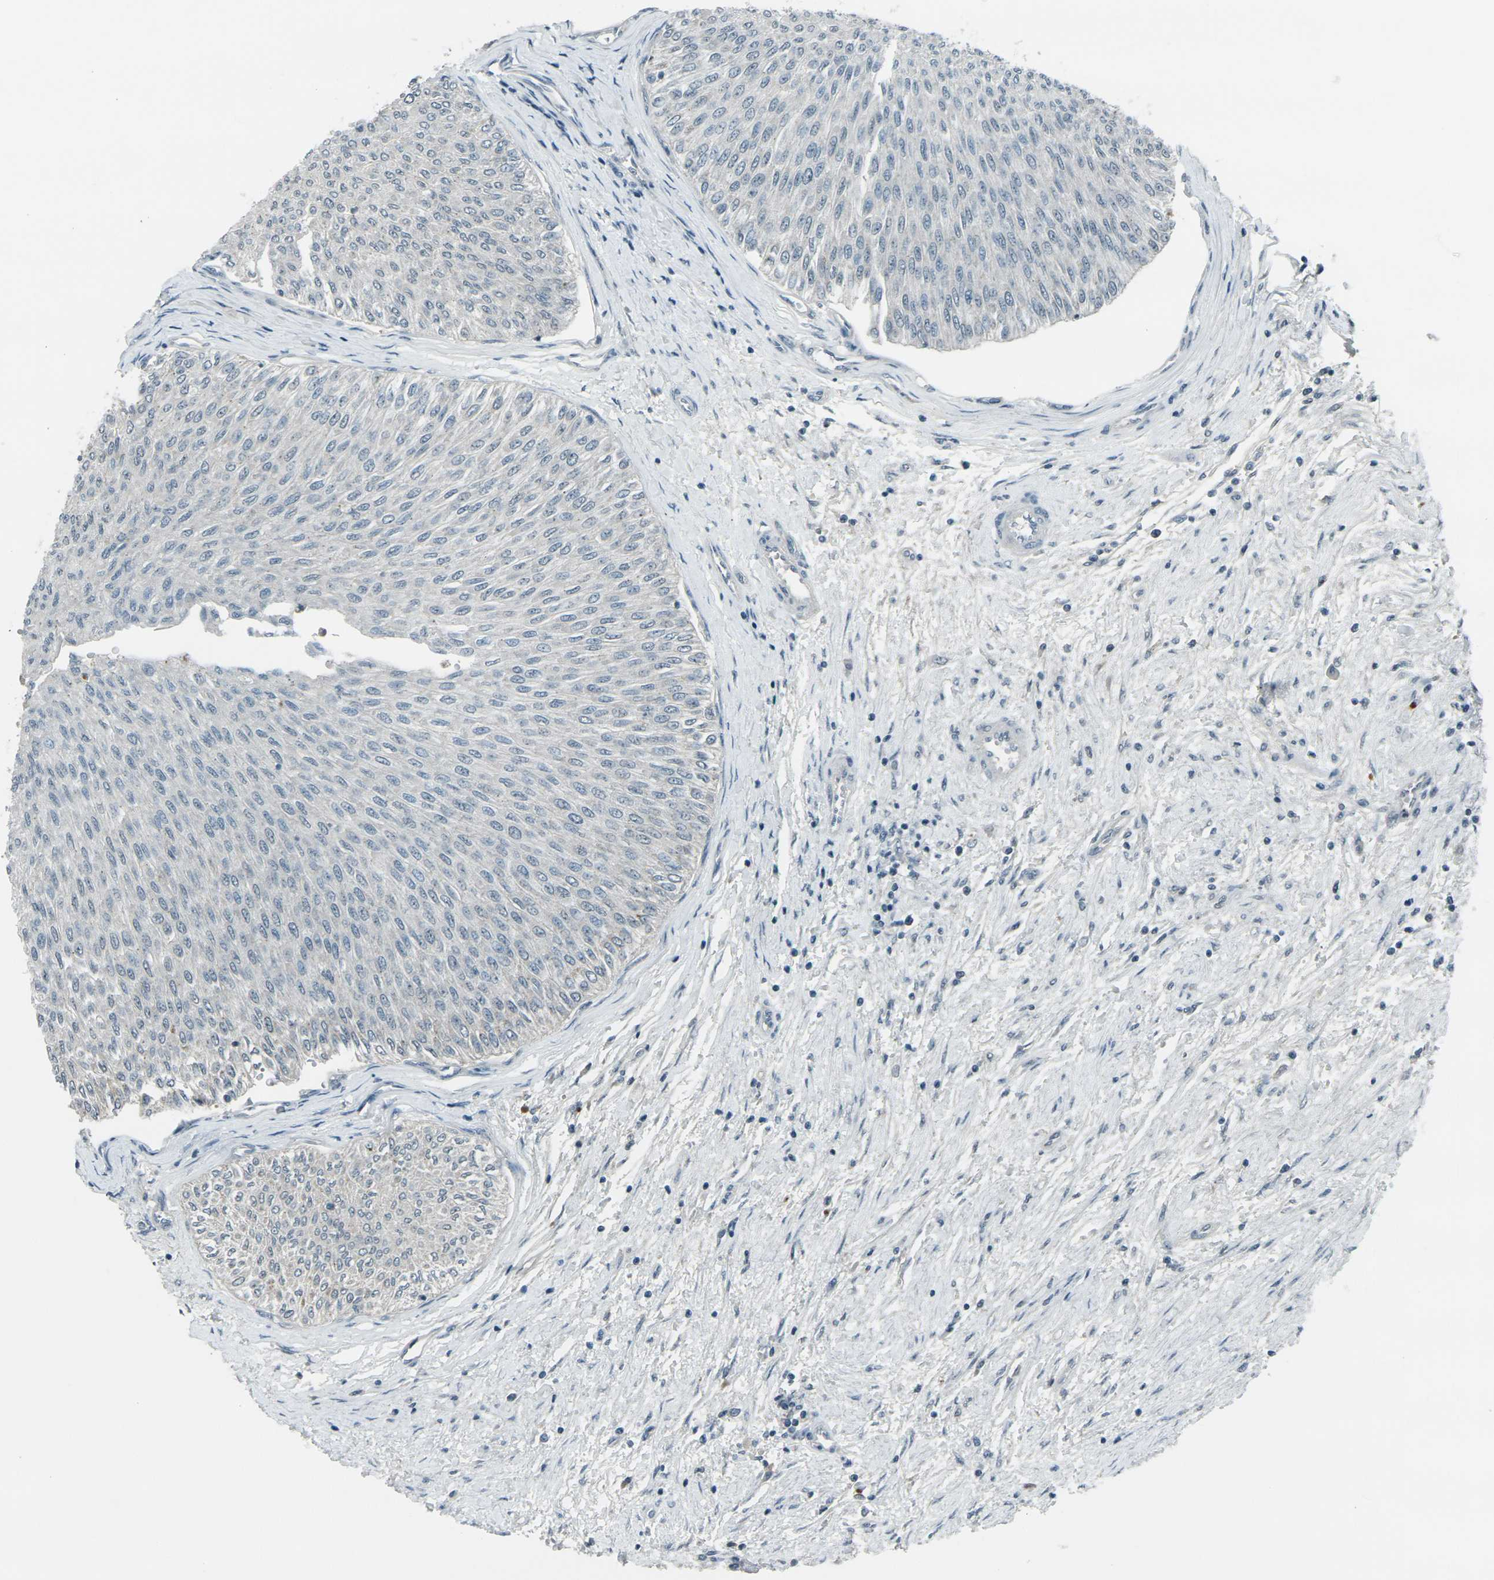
{"staining": {"intensity": "negative", "quantity": "none", "location": "none"}, "tissue": "urothelial cancer", "cell_type": "Tumor cells", "image_type": "cancer", "snomed": [{"axis": "morphology", "description": "Urothelial carcinoma, Low grade"}, {"axis": "topography", "description": "Urinary bladder"}], "caption": "Human urothelial carcinoma (low-grade) stained for a protein using immunohistochemistry demonstrates no staining in tumor cells.", "gene": "GPR19", "patient": {"sex": "male", "age": 78}}